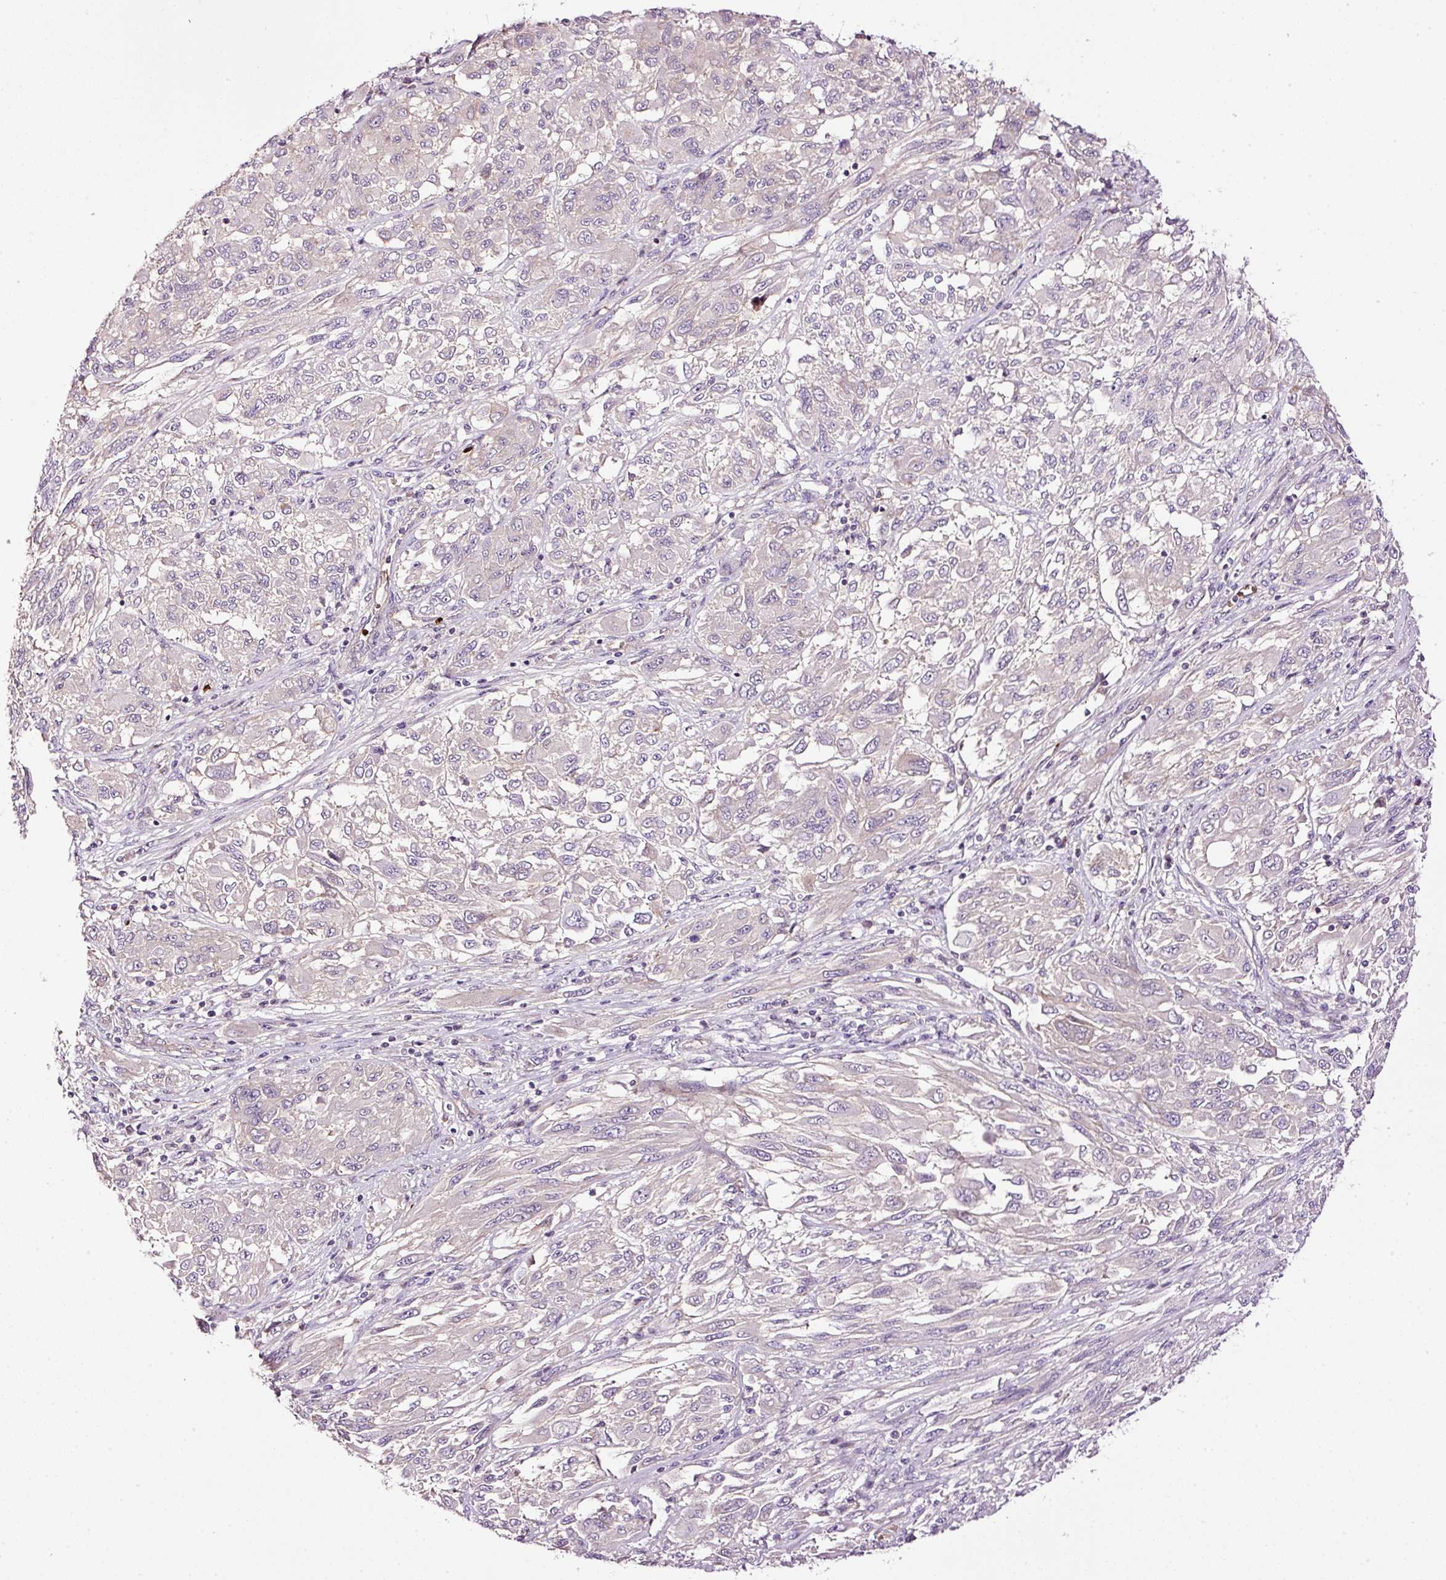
{"staining": {"intensity": "negative", "quantity": "none", "location": "none"}, "tissue": "melanoma", "cell_type": "Tumor cells", "image_type": "cancer", "snomed": [{"axis": "morphology", "description": "Malignant melanoma, NOS"}, {"axis": "topography", "description": "Skin"}], "caption": "This micrograph is of malignant melanoma stained with immunohistochemistry (IHC) to label a protein in brown with the nuclei are counter-stained blue. There is no positivity in tumor cells.", "gene": "USHBP1", "patient": {"sex": "female", "age": 91}}